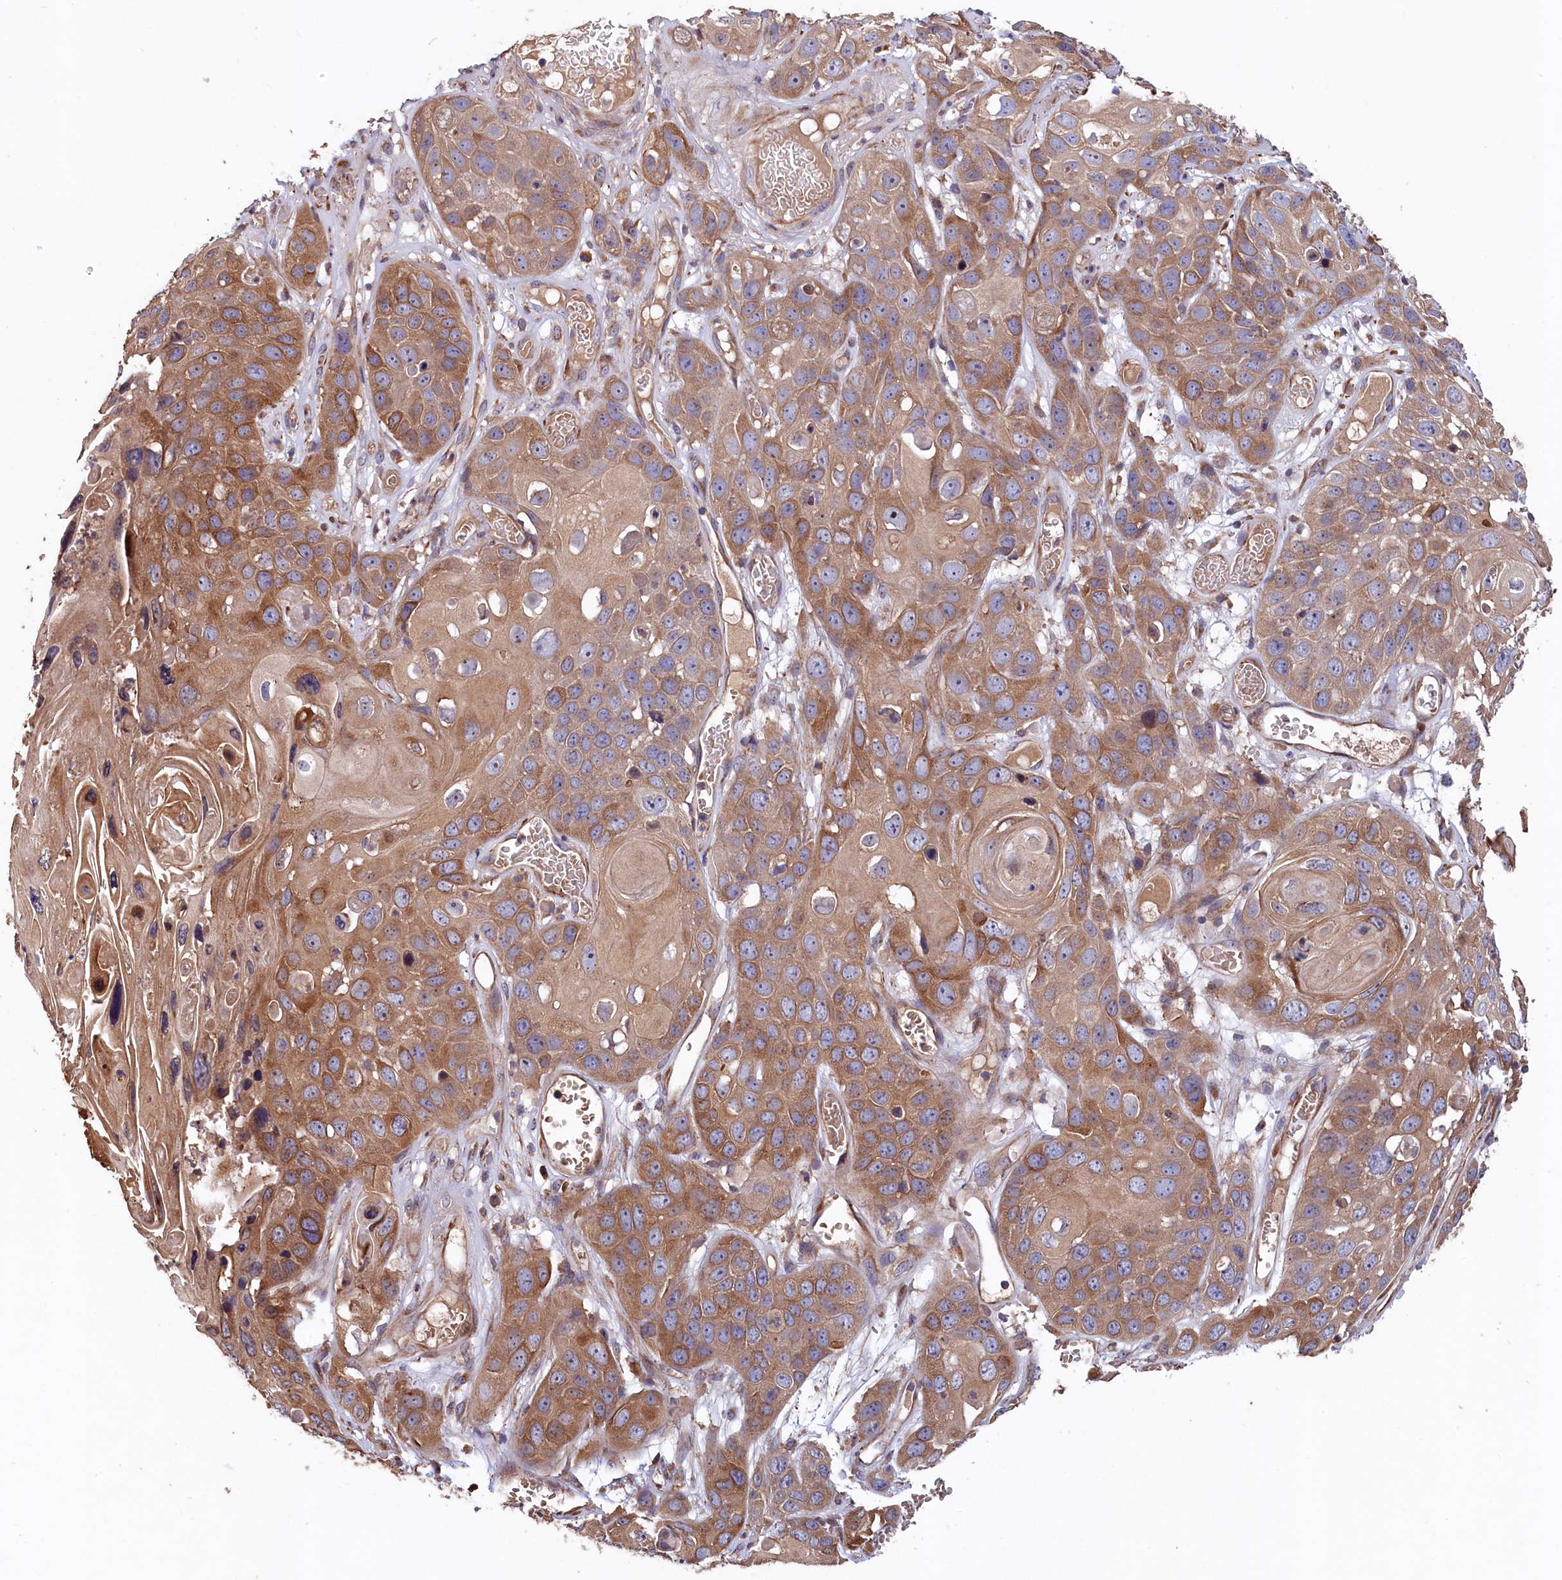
{"staining": {"intensity": "moderate", "quantity": ">75%", "location": "cytoplasmic/membranous"}, "tissue": "skin cancer", "cell_type": "Tumor cells", "image_type": "cancer", "snomed": [{"axis": "morphology", "description": "Squamous cell carcinoma, NOS"}, {"axis": "topography", "description": "Skin"}], "caption": "Tumor cells exhibit medium levels of moderate cytoplasmic/membranous expression in about >75% of cells in skin cancer. Immunohistochemistry (ihc) stains the protein in brown and the nuclei are stained blue.", "gene": "GREB1L", "patient": {"sex": "male", "age": 55}}